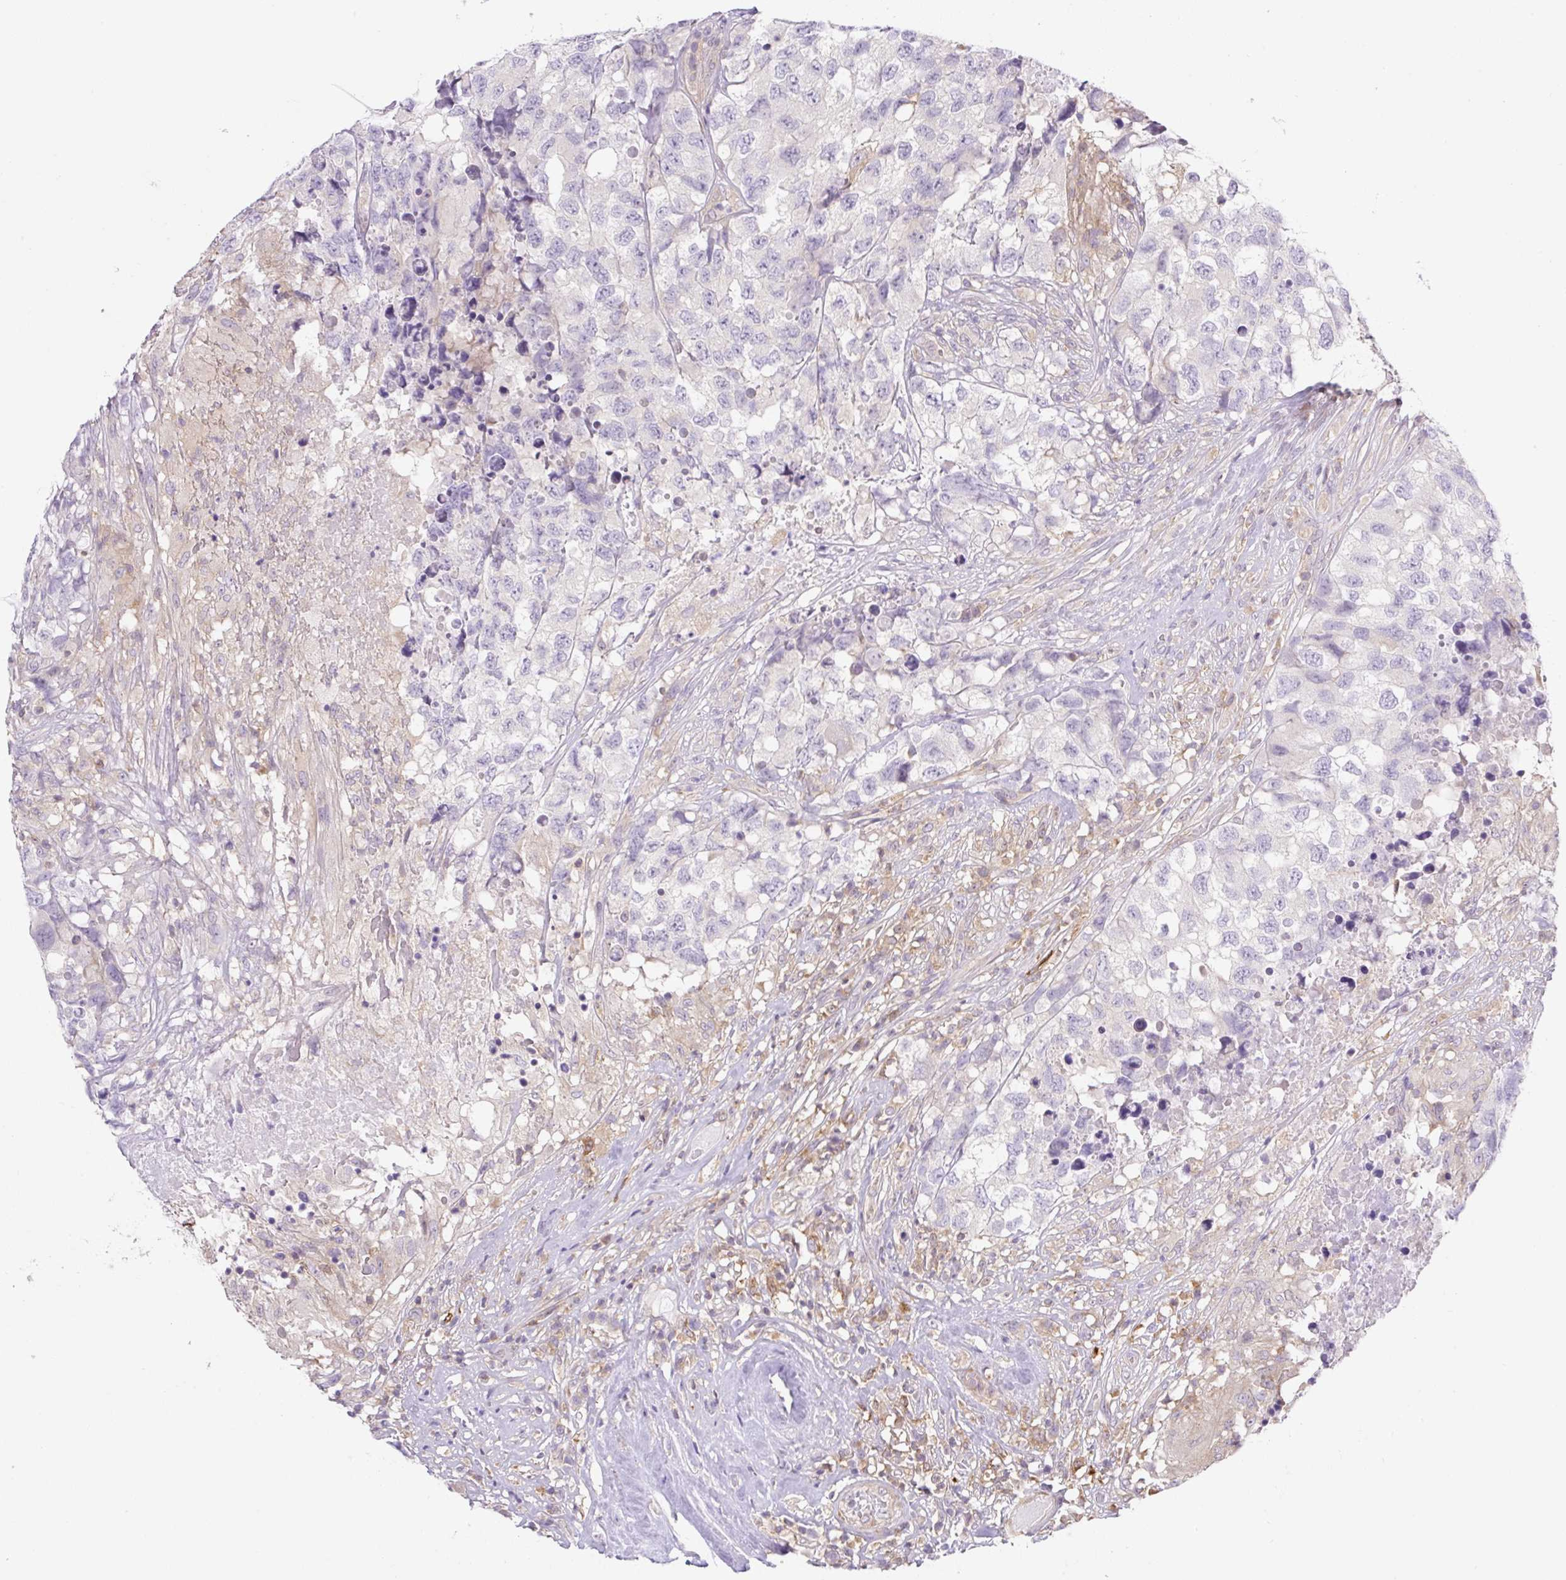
{"staining": {"intensity": "negative", "quantity": "none", "location": "none"}, "tissue": "testis cancer", "cell_type": "Tumor cells", "image_type": "cancer", "snomed": [{"axis": "morphology", "description": "Carcinoma, Embryonal, NOS"}, {"axis": "topography", "description": "Testis"}], "caption": "The immunohistochemistry micrograph has no significant expression in tumor cells of testis cancer tissue. (DAB immunohistochemistry visualized using brightfield microscopy, high magnification).", "gene": "CAMK2B", "patient": {"sex": "male", "age": 83}}